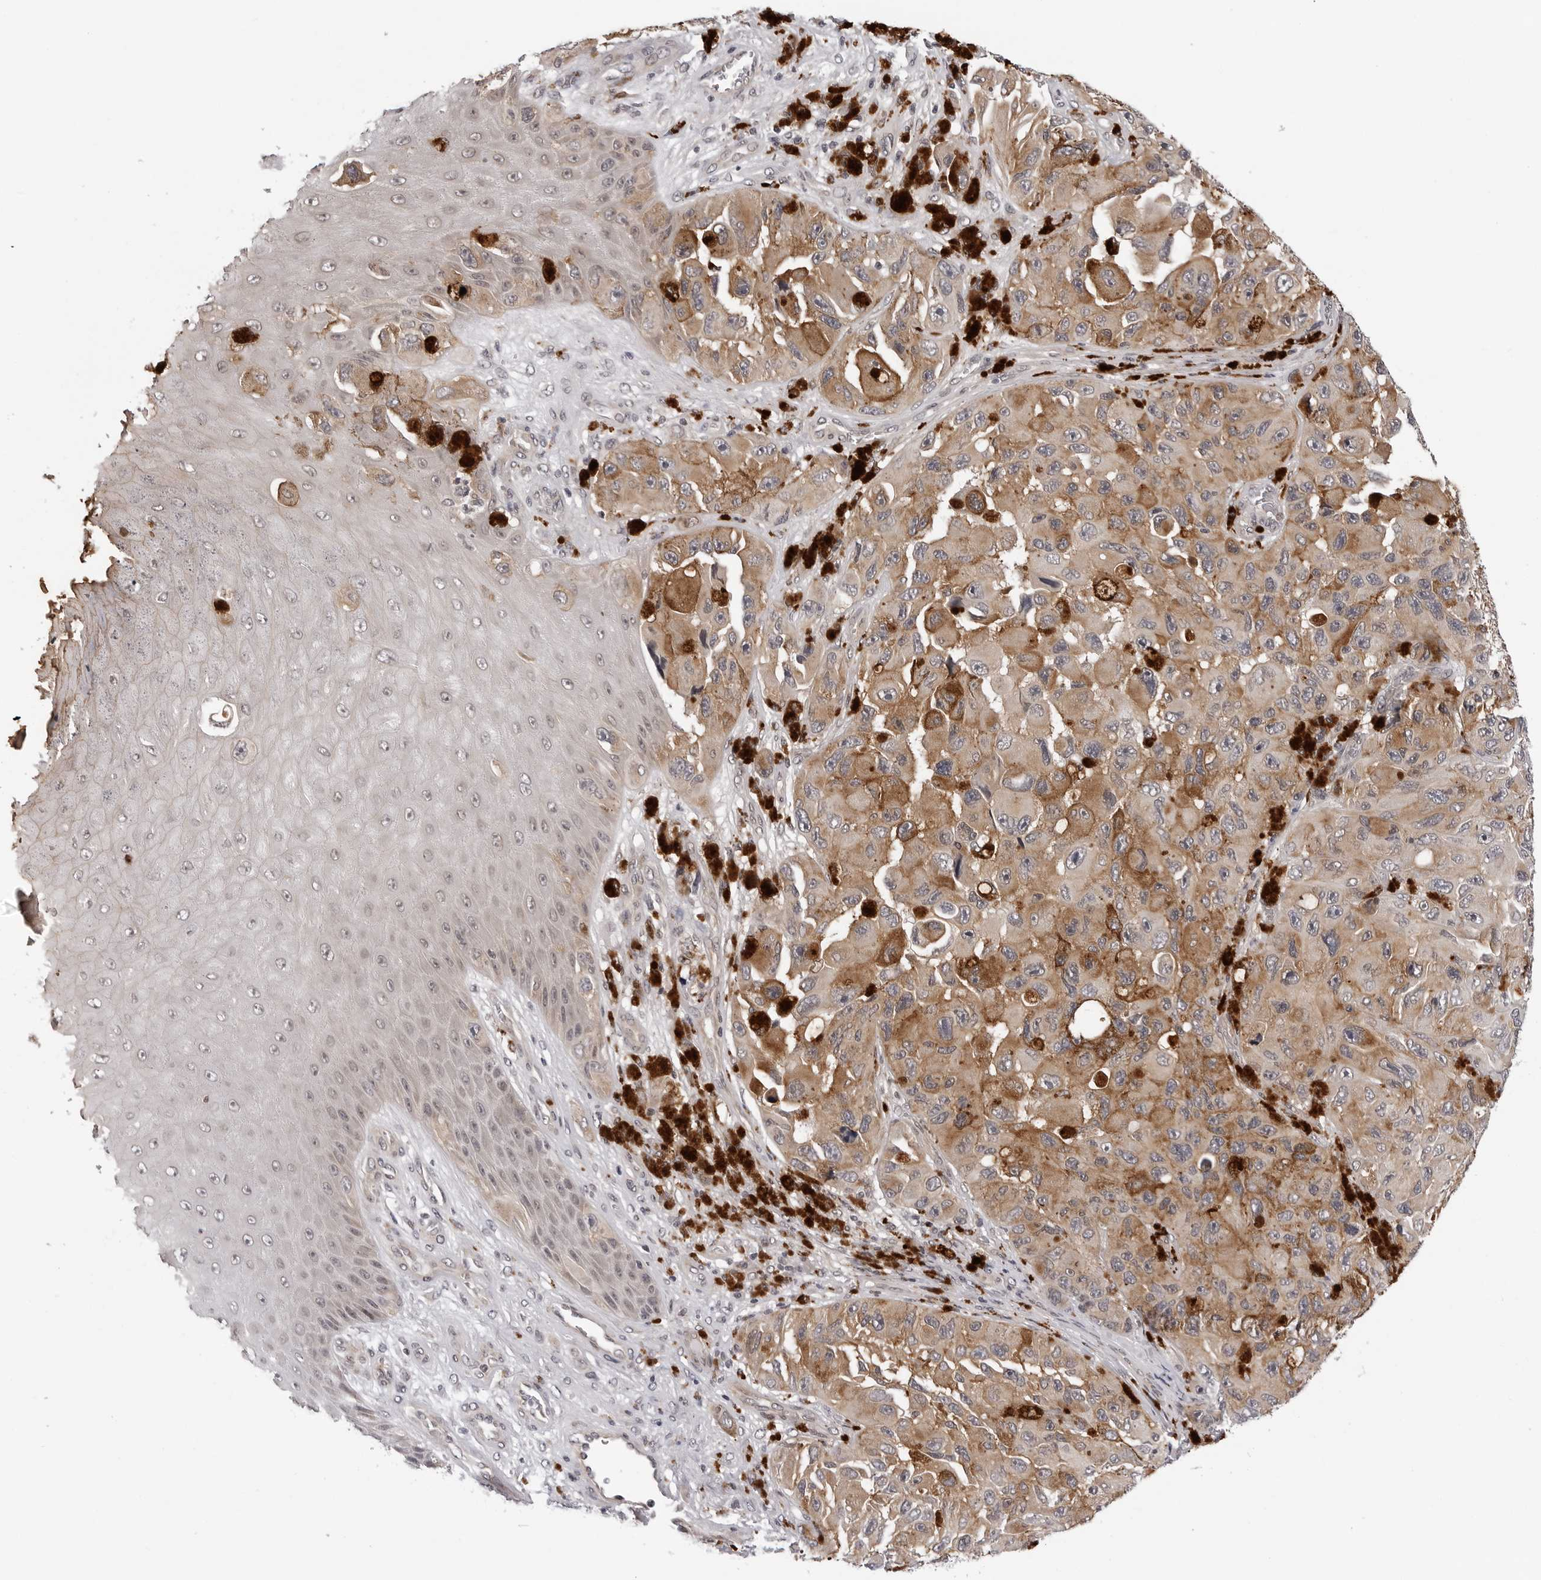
{"staining": {"intensity": "moderate", "quantity": ">75%", "location": "cytoplasmic/membranous"}, "tissue": "melanoma", "cell_type": "Tumor cells", "image_type": "cancer", "snomed": [{"axis": "morphology", "description": "Malignant melanoma, NOS"}, {"axis": "topography", "description": "Skin"}], "caption": "Immunohistochemistry histopathology image of neoplastic tissue: melanoma stained using IHC exhibits medium levels of moderate protein expression localized specifically in the cytoplasmic/membranous of tumor cells, appearing as a cytoplasmic/membranous brown color.", "gene": "KIAA1614", "patient": {"sex": "female", "age": 73}}